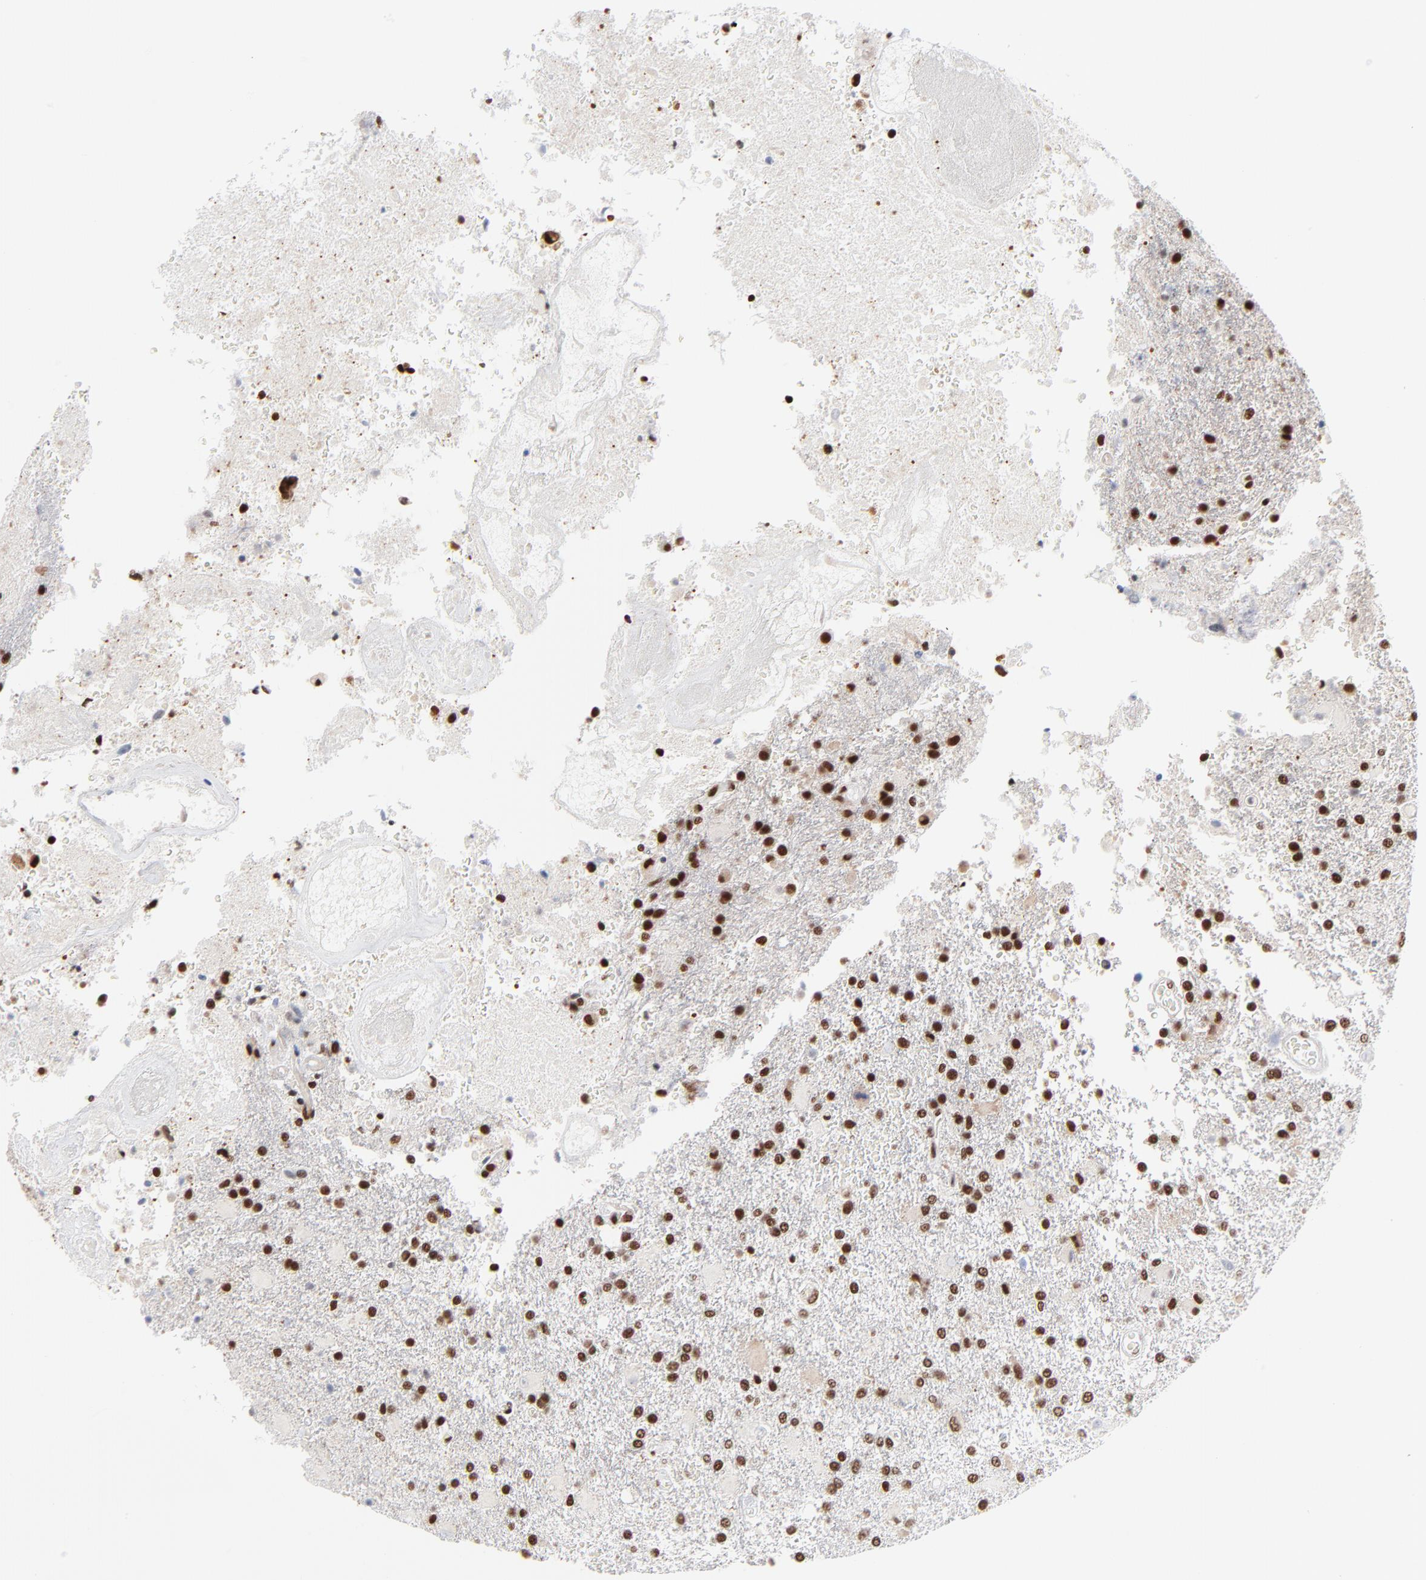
{"staining": {"intensity": "strong", "quantity": ">75%", "location": "nuclear"}, "tissue": "glioma", "cell_type": "Tumor cells", "image_type": "cancer", "snomed": [{"axis": "morphology", "description": "Glioma, malignant, High grade"}, {"axis": "topography", "description": "Cerebral cortex"}], "caption": "This photomicrograph shows immunohistochemistry staining of human glioma, with high strong nuclear expression in approximately >75% of tumor cells.", "gene": "CREB1", "patient": {"sex": "male", "age": 79}}